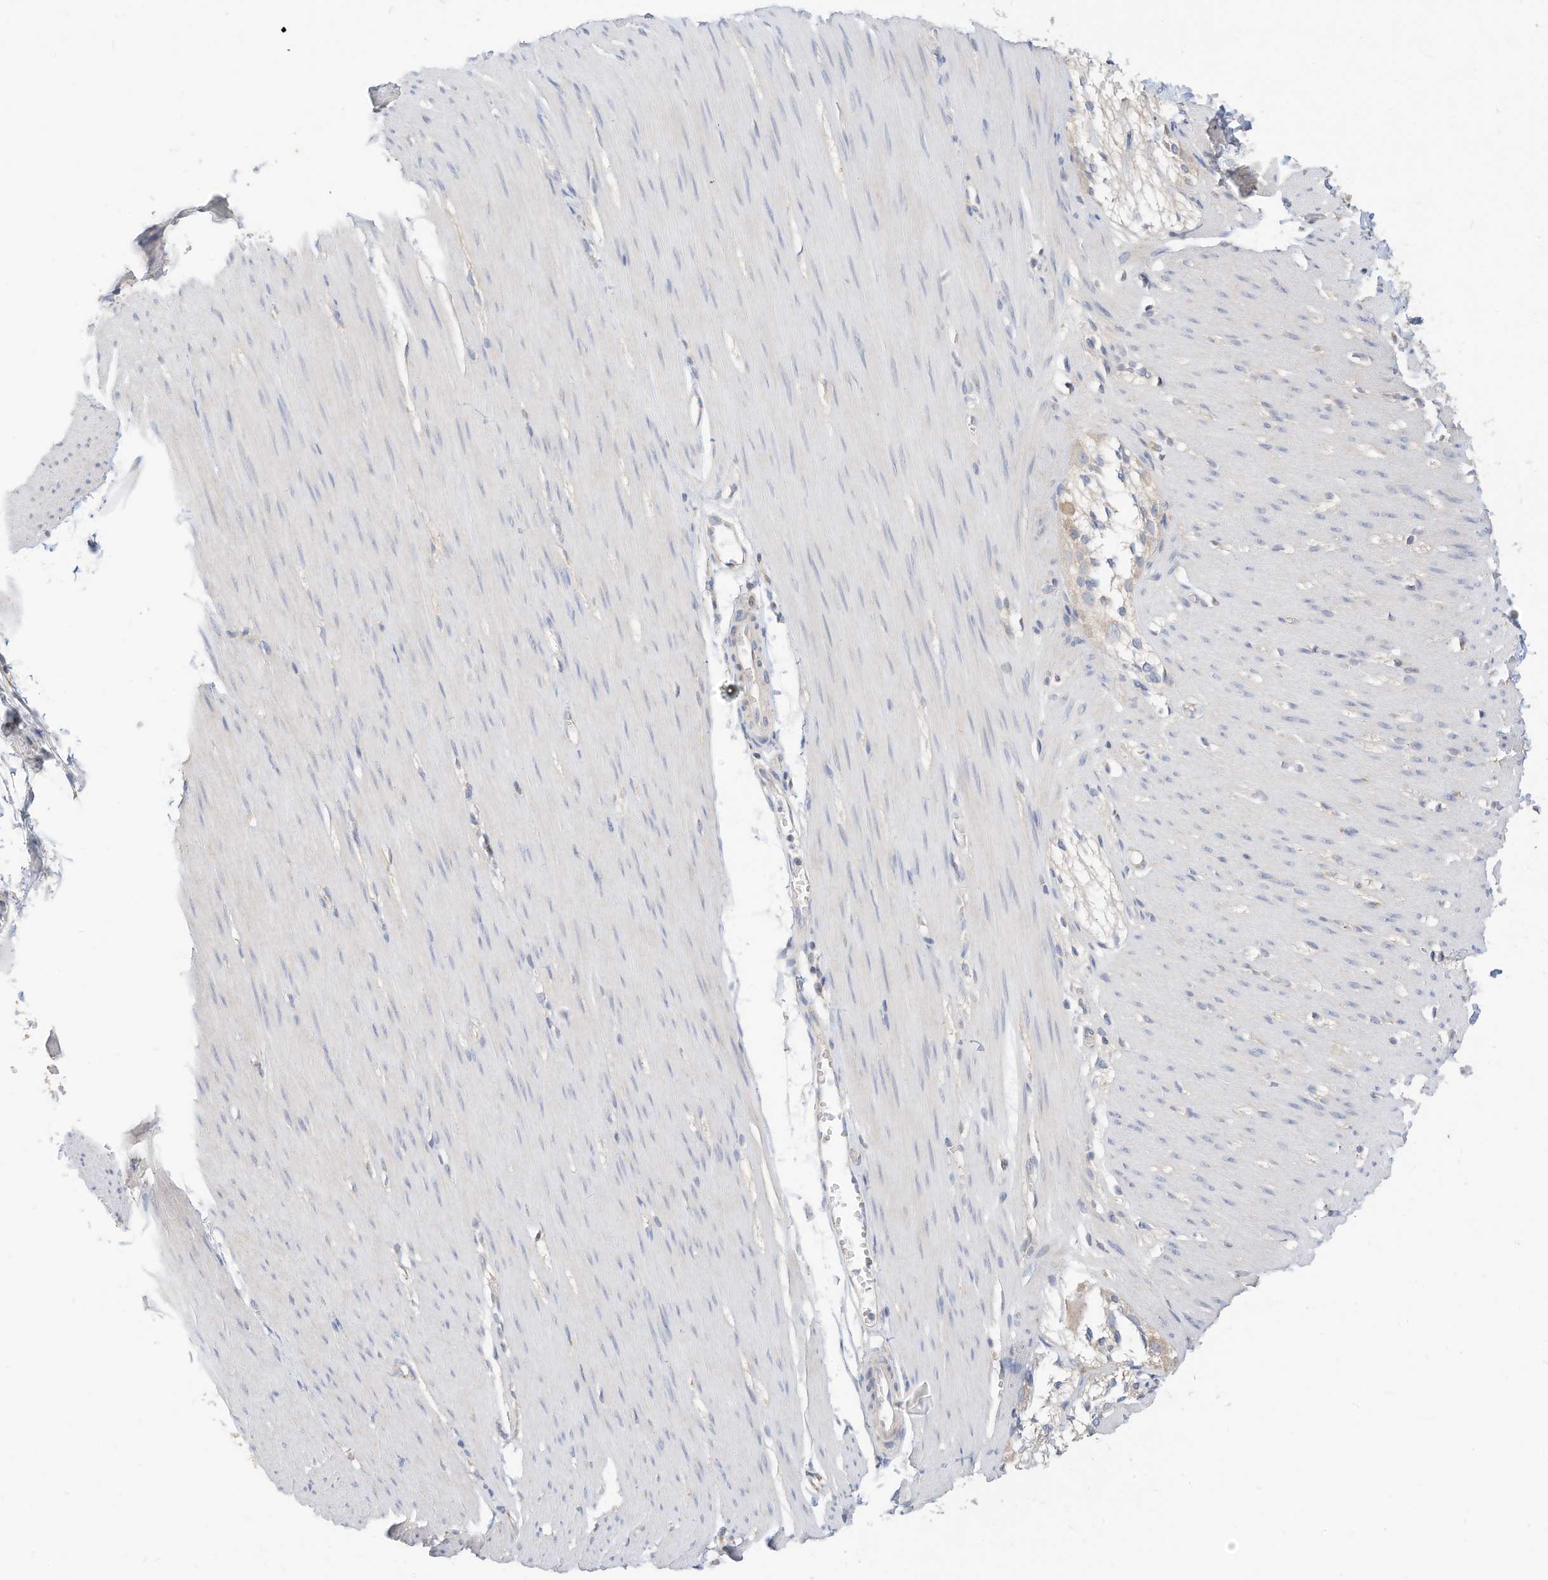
{"staining": {"intensity": "negative", "quantity": "none", "location": "none"}, "tissue": "smooth muscle", "cell_type": "Smooth muscle cells", "image_type": "normal", "snomed": [{"axis": "morphology", "description": "Normal tissue, NOS"}, {"axis": "morphology", "description": "Adenocarcinoma, NOS"}, {"axis": "topography", "description": "Colon"}, {"axis": "topography", "description": "Peripheral nerve tissue"}], "caption": "IHC histopathology image of normal human smooth muscle stained for a protein (brown), which displays no expression in smooth muscle cells.", "gene": "RHOH", "patient": {"sex": "male", "age": 14}}